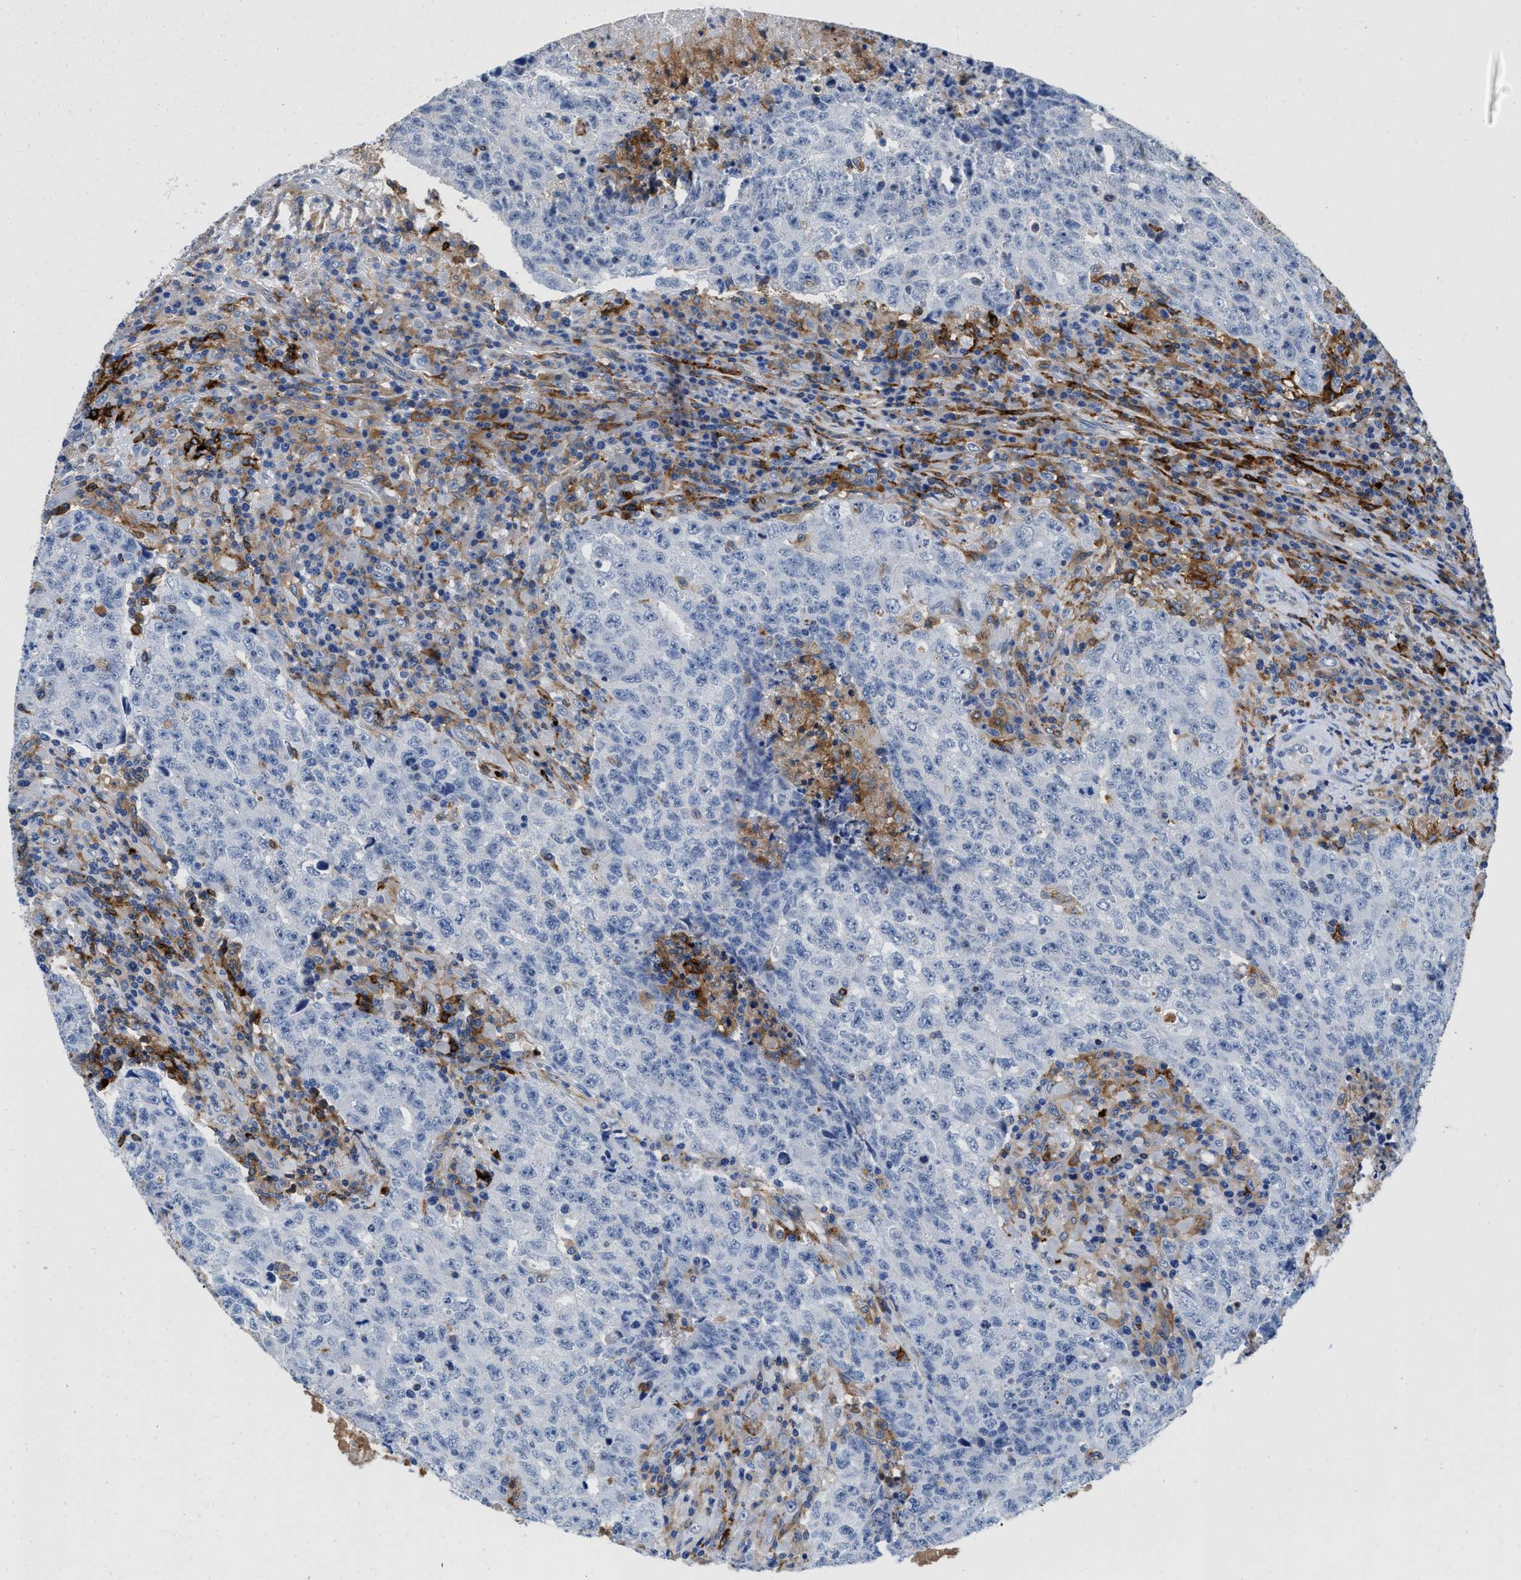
{"staining": {"intensity": "negative", "quantity": "none", "location": "none"}, "tissue": "testis cancer", "cell_type": "Tumor cells", "image_type": "cancer", "snomed": [{"axis": "morphology", "description": "Necrosis, NOS"}, {"axis": "morphology", "description": "Carcinoma, Embryonal, NOS"}, {"axis": "topography", "description": "Testis"}], "caption": "This is an immunohistochemistry image of human testis embryonal carcinoma. There is no staining in tumor cells.", "gene": "CD226", "patient": {"sex": "male", "age": 19}}